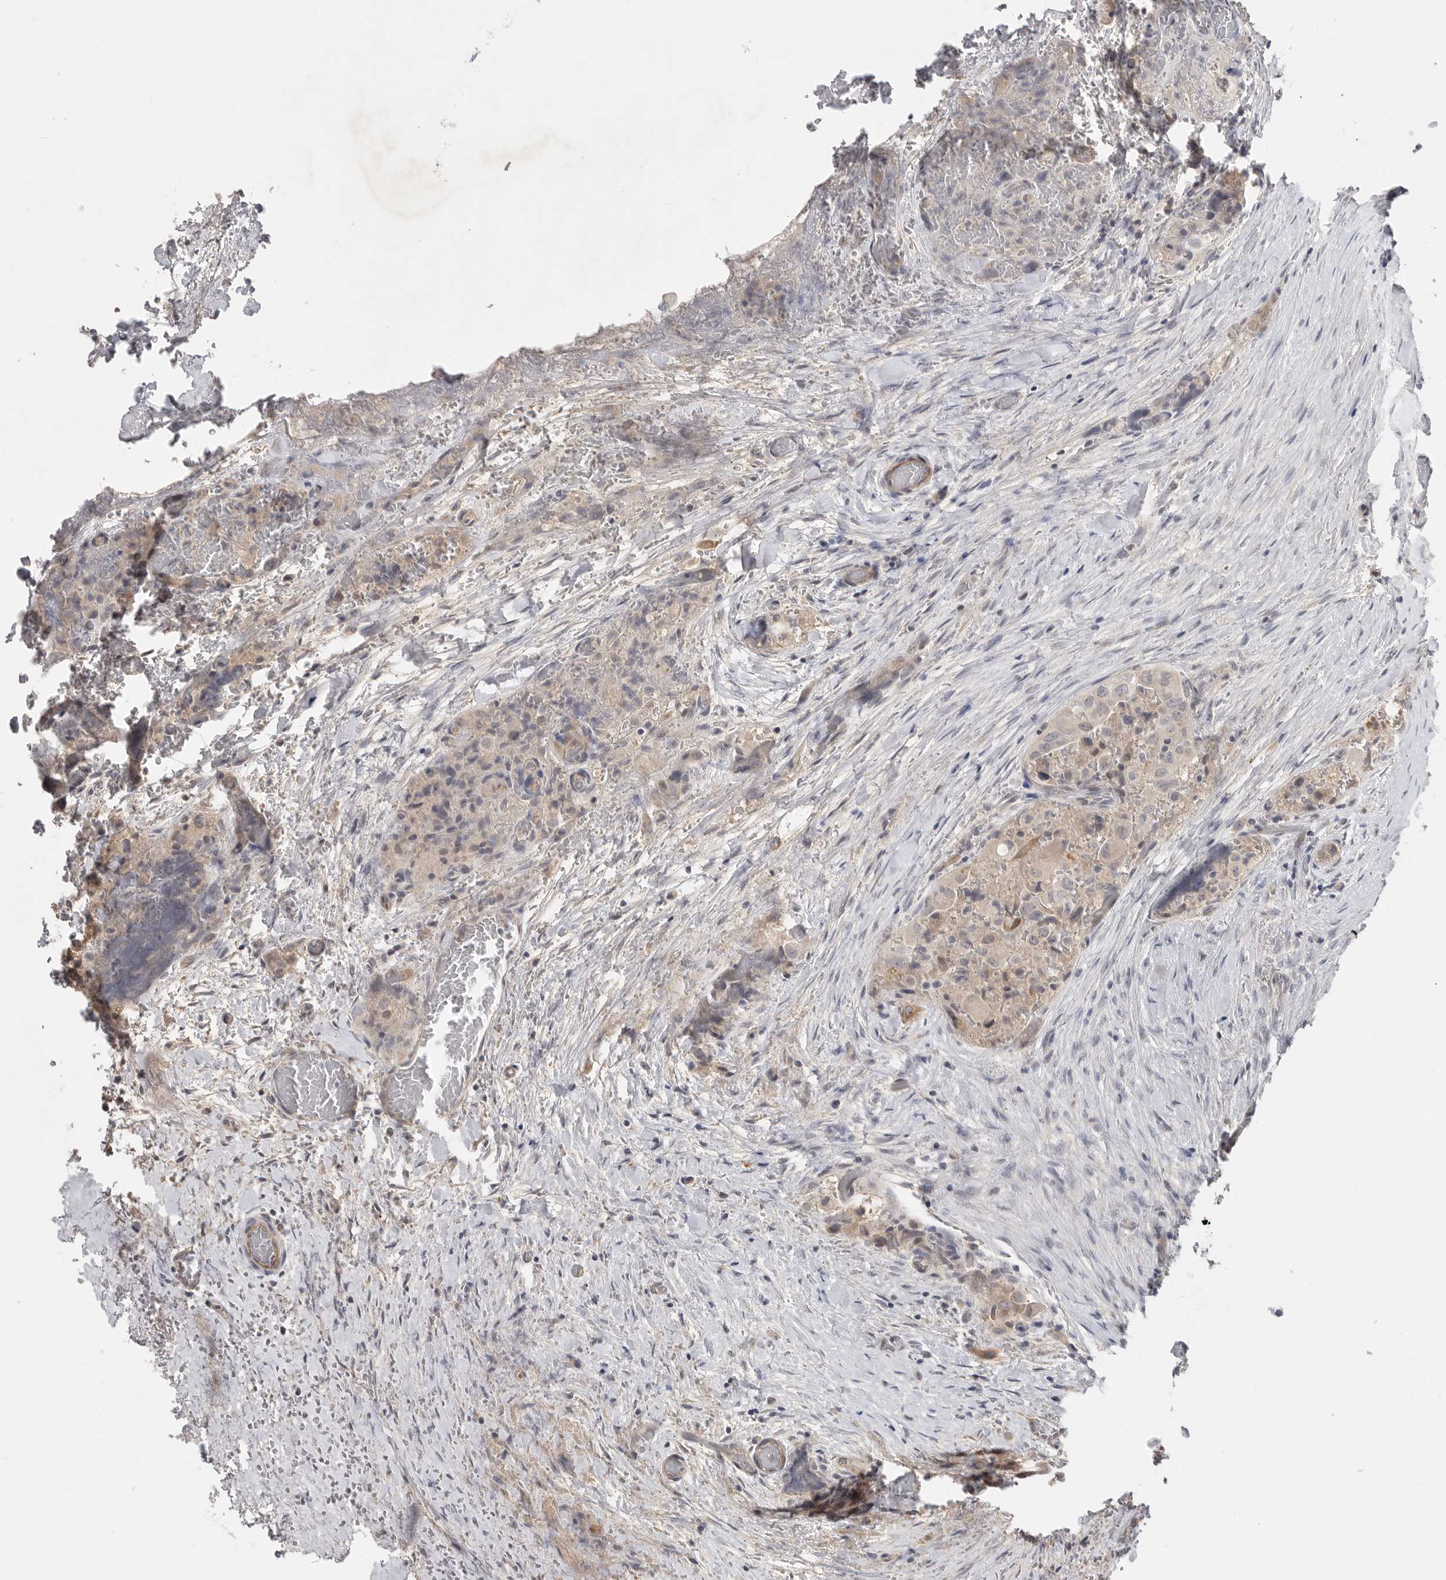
{"staining": {"intensity": "weak", "quantity": "<25%", "location": "cytoplasmic/membranous"}, "tissue": "thyroid cancer", "cell_type": "Tumor cells", "image_type": "cancer", "snomed": [{"axis": "morphology", "description": "Papillary adenocarcinoma, NOS"}, {"axis": "topography", "description": "Thyroid gland"}], "caption": "This is an immunohistochemistry (IHC) image of thyroid cancer. There is no expression in tumor cells.", "gene": "ITGAD", "patient": {"sex": "female", "age": 59}}